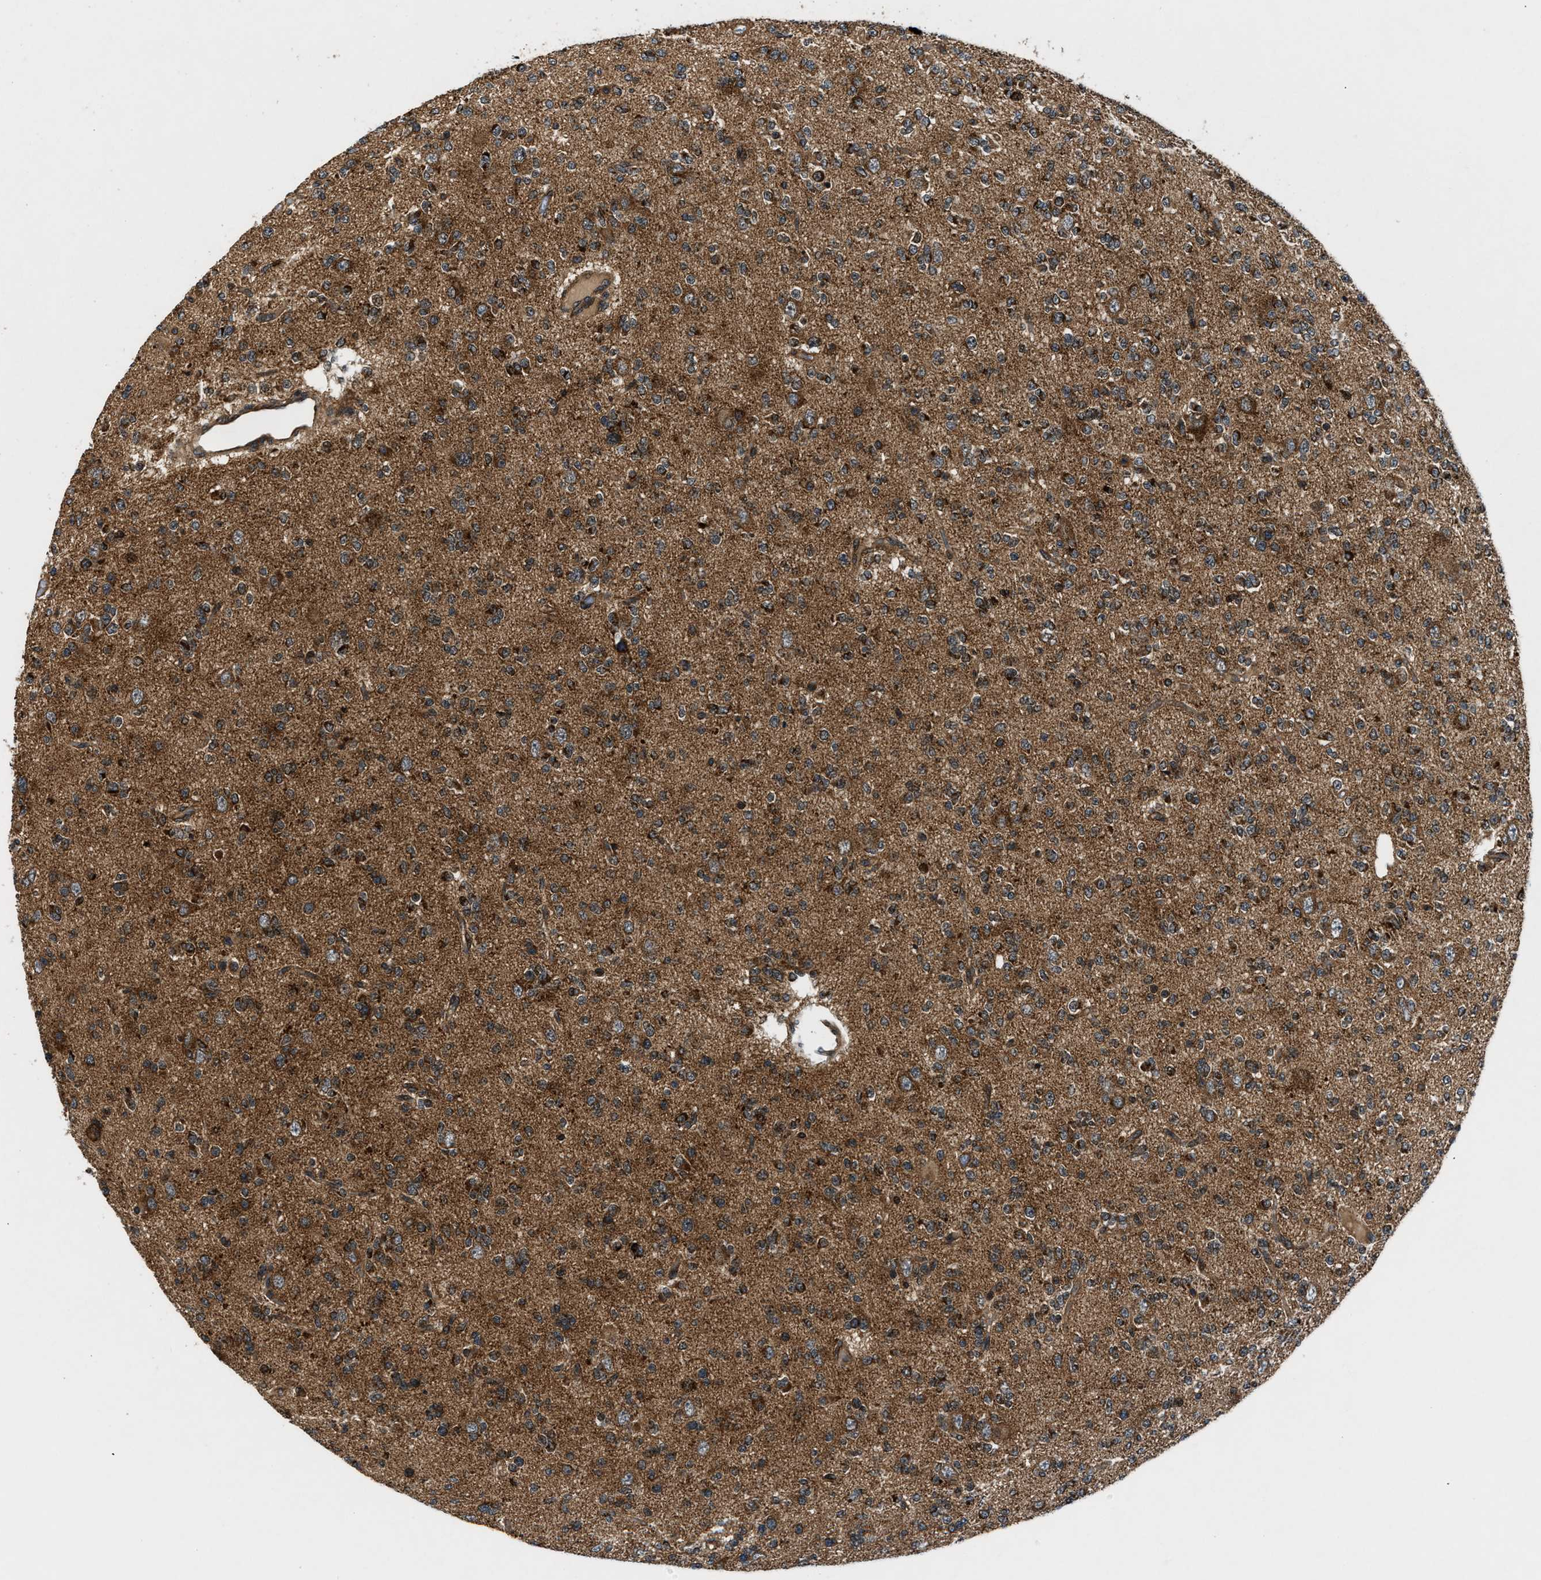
{"staining": {"intensity": "strong", "quantity": ">75%", "location": "cytoplasmic/membranous"}, "tissue": "glioma", "cell_type": "Tumor cells", "image_type": "cancer", "snomed": [{"axis": "morphology", "description": "Glioma, malignant, Low grade"}, {"axis": "topography", "description": "Brain"}], "caption": "Protein expression analysis of malignant glioma (low-grade) reveals strong cytoplasmic/membranous positivity in approximately >75% of tumor cells. (brown staining indicates protein expression, while blue staining denotes nuclei).", "gene": "PNPLA8", "patient": {"sex": "male", "age": 38}}